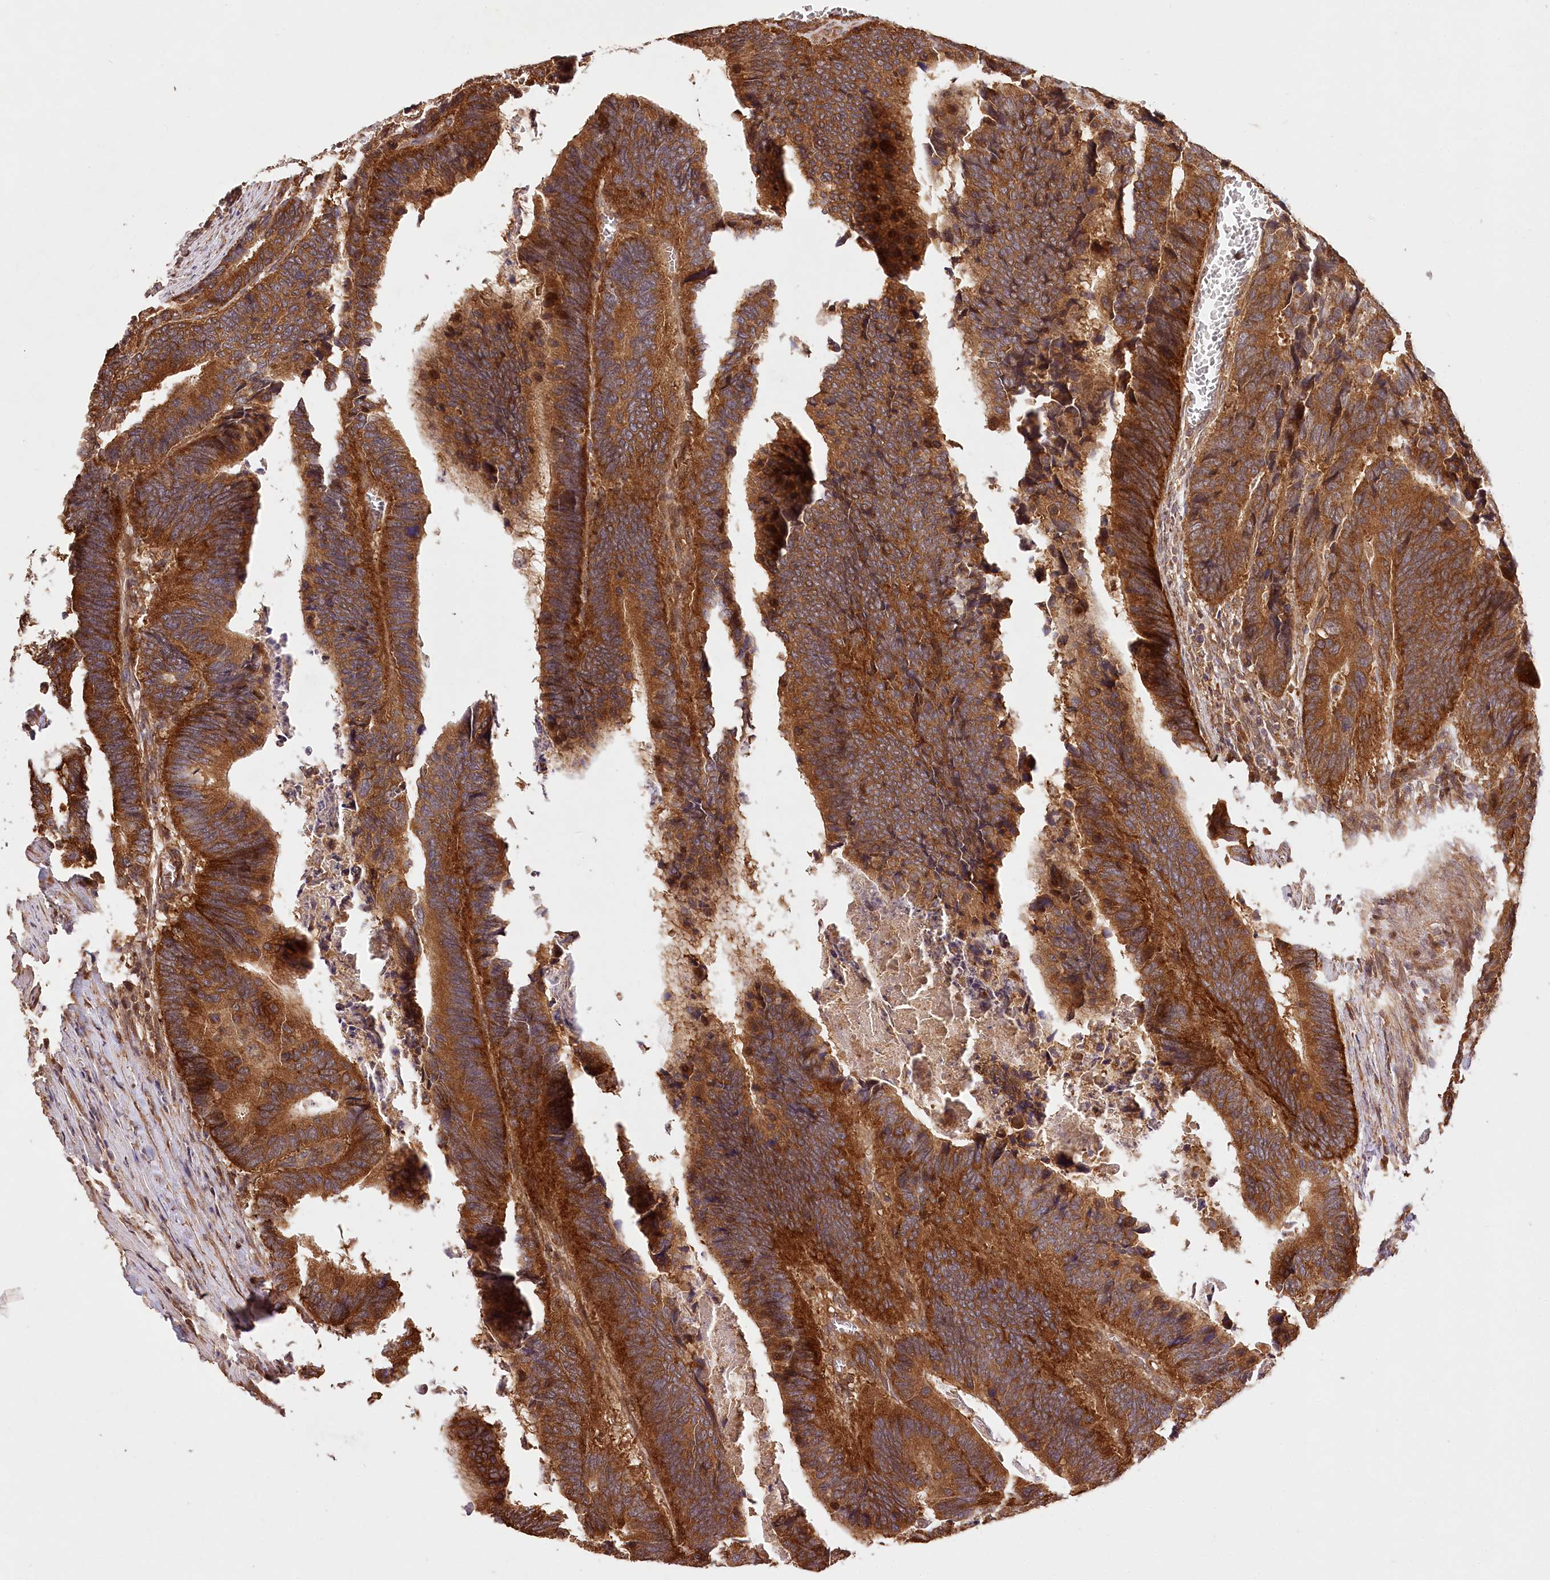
{"staining": {"intensity": "strong", "quantity": ">75%", "location": "cytoplasmic/membranous"}, "tissue": "colorectal cancer", "cell_type": "Tumor cells", "image_type": "cancer", "snomed": [{"axis": "morphology", "description": "Adenocarcinoma, NOS"}, {"axis": "topography", "description": "Colon"}], "caption": "Colorectal adenocarcinoma tissue exhibits strong cytoplasmic/membranous staining in approximately >75% of tumor cells (brown staining indicates protein expression, while blue staining denotes nuclei).", "gene": "LSS", "patient": {"sex": "male", "age": 72}}